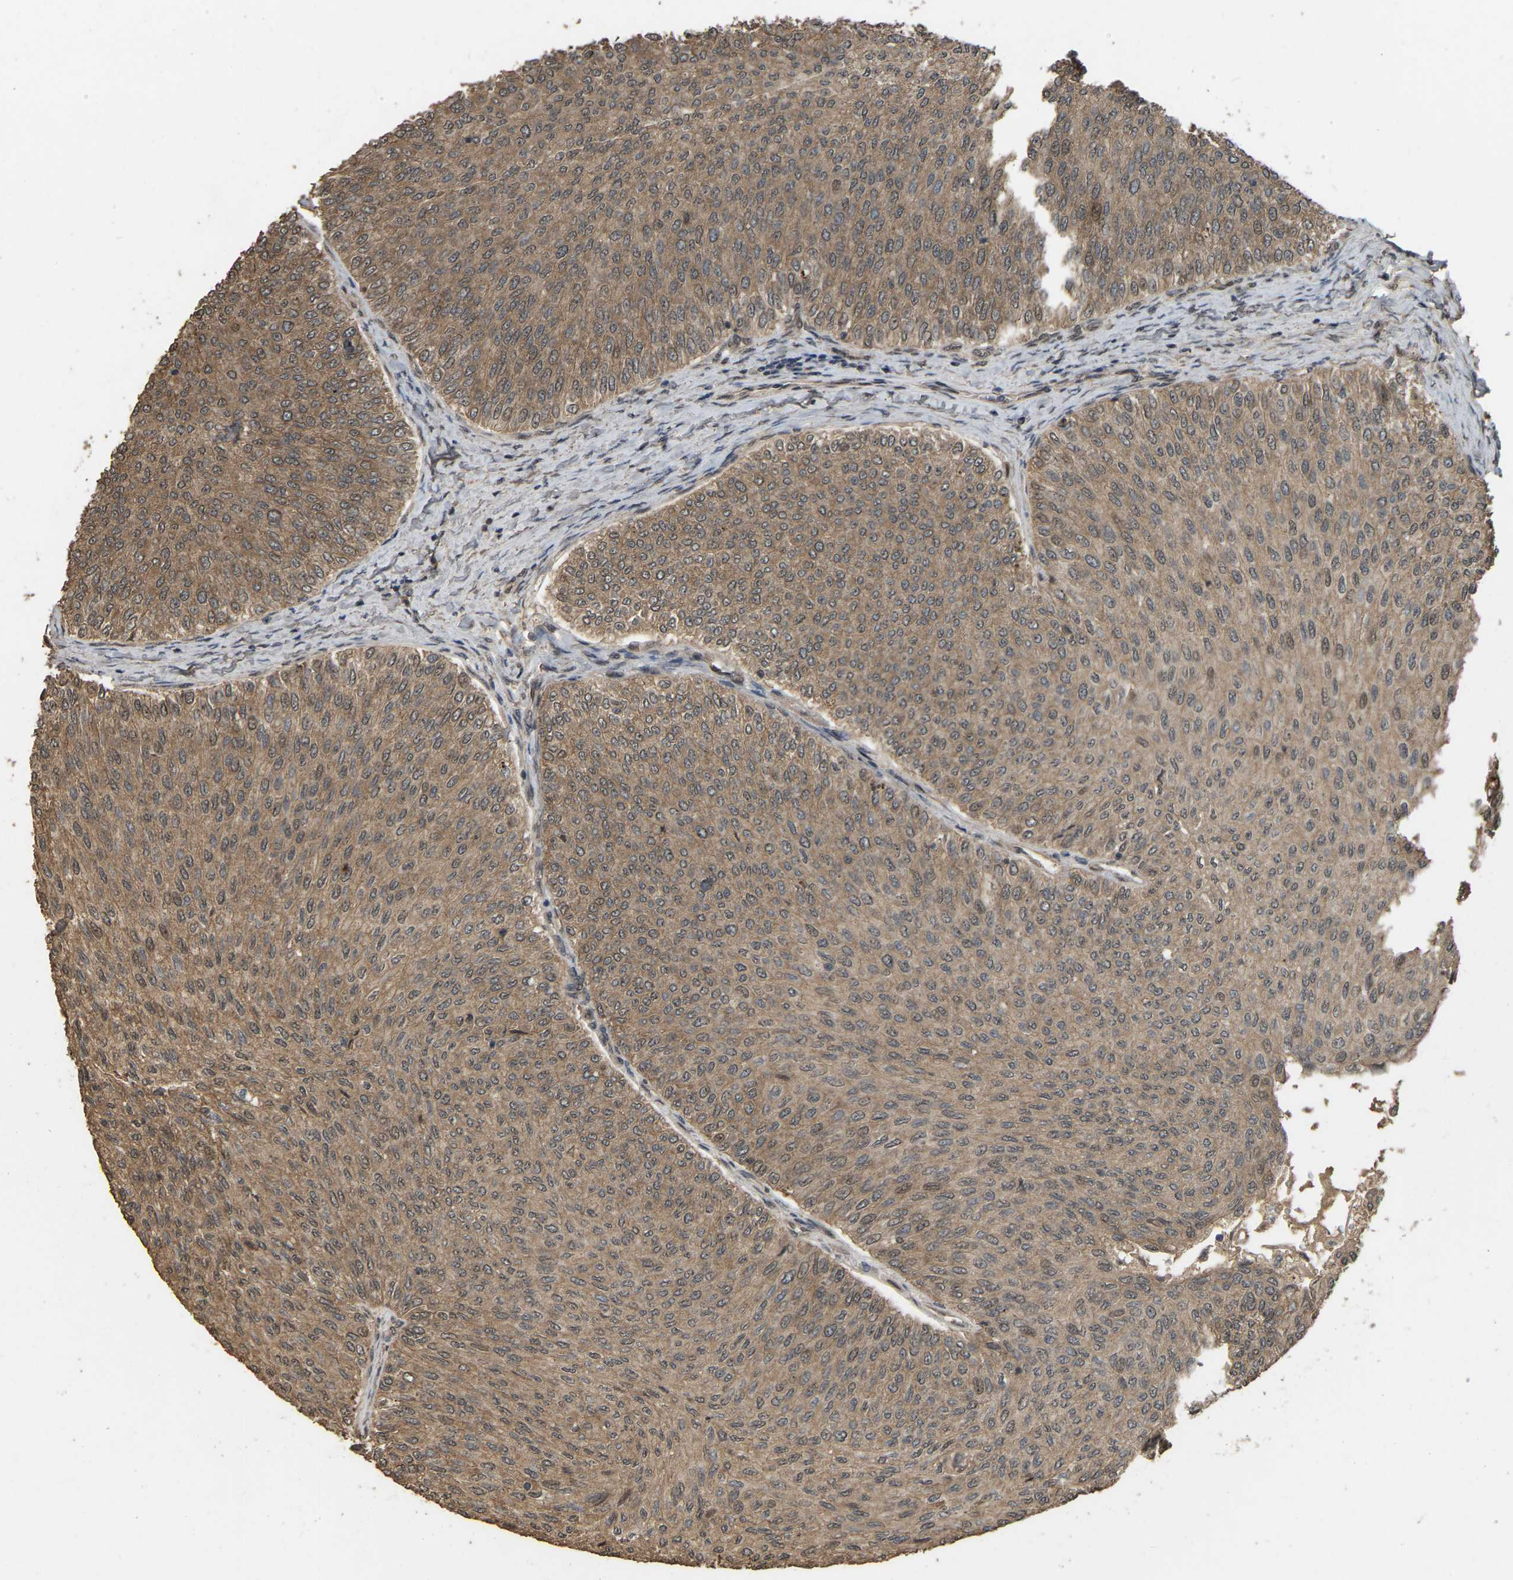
{"staining": {"intensity": "moderate", "quantity": ">75%", "location": "cytoplasmic/membranous"}, "tissue": "urothelial cancer", "cell_type": "Tumor cells", "image_type": "cancer", "snomed": [{"axis": "morphology", "description": "Urothelial carcinoma, Low grade"}, {"axis": "topography", "description": "Urinary bladder"}], "caption": "Brown immunohistochemical staining in urothelial carcinoma (low-grade) displays moderate cytoplasmic/membranous positivity in about >75% of tumor cells. (Brightfield microscopy of DAB IHC at high magnification).", "gene": "ARHGAP23", "patient": {"sex": "male", "age": 78}}